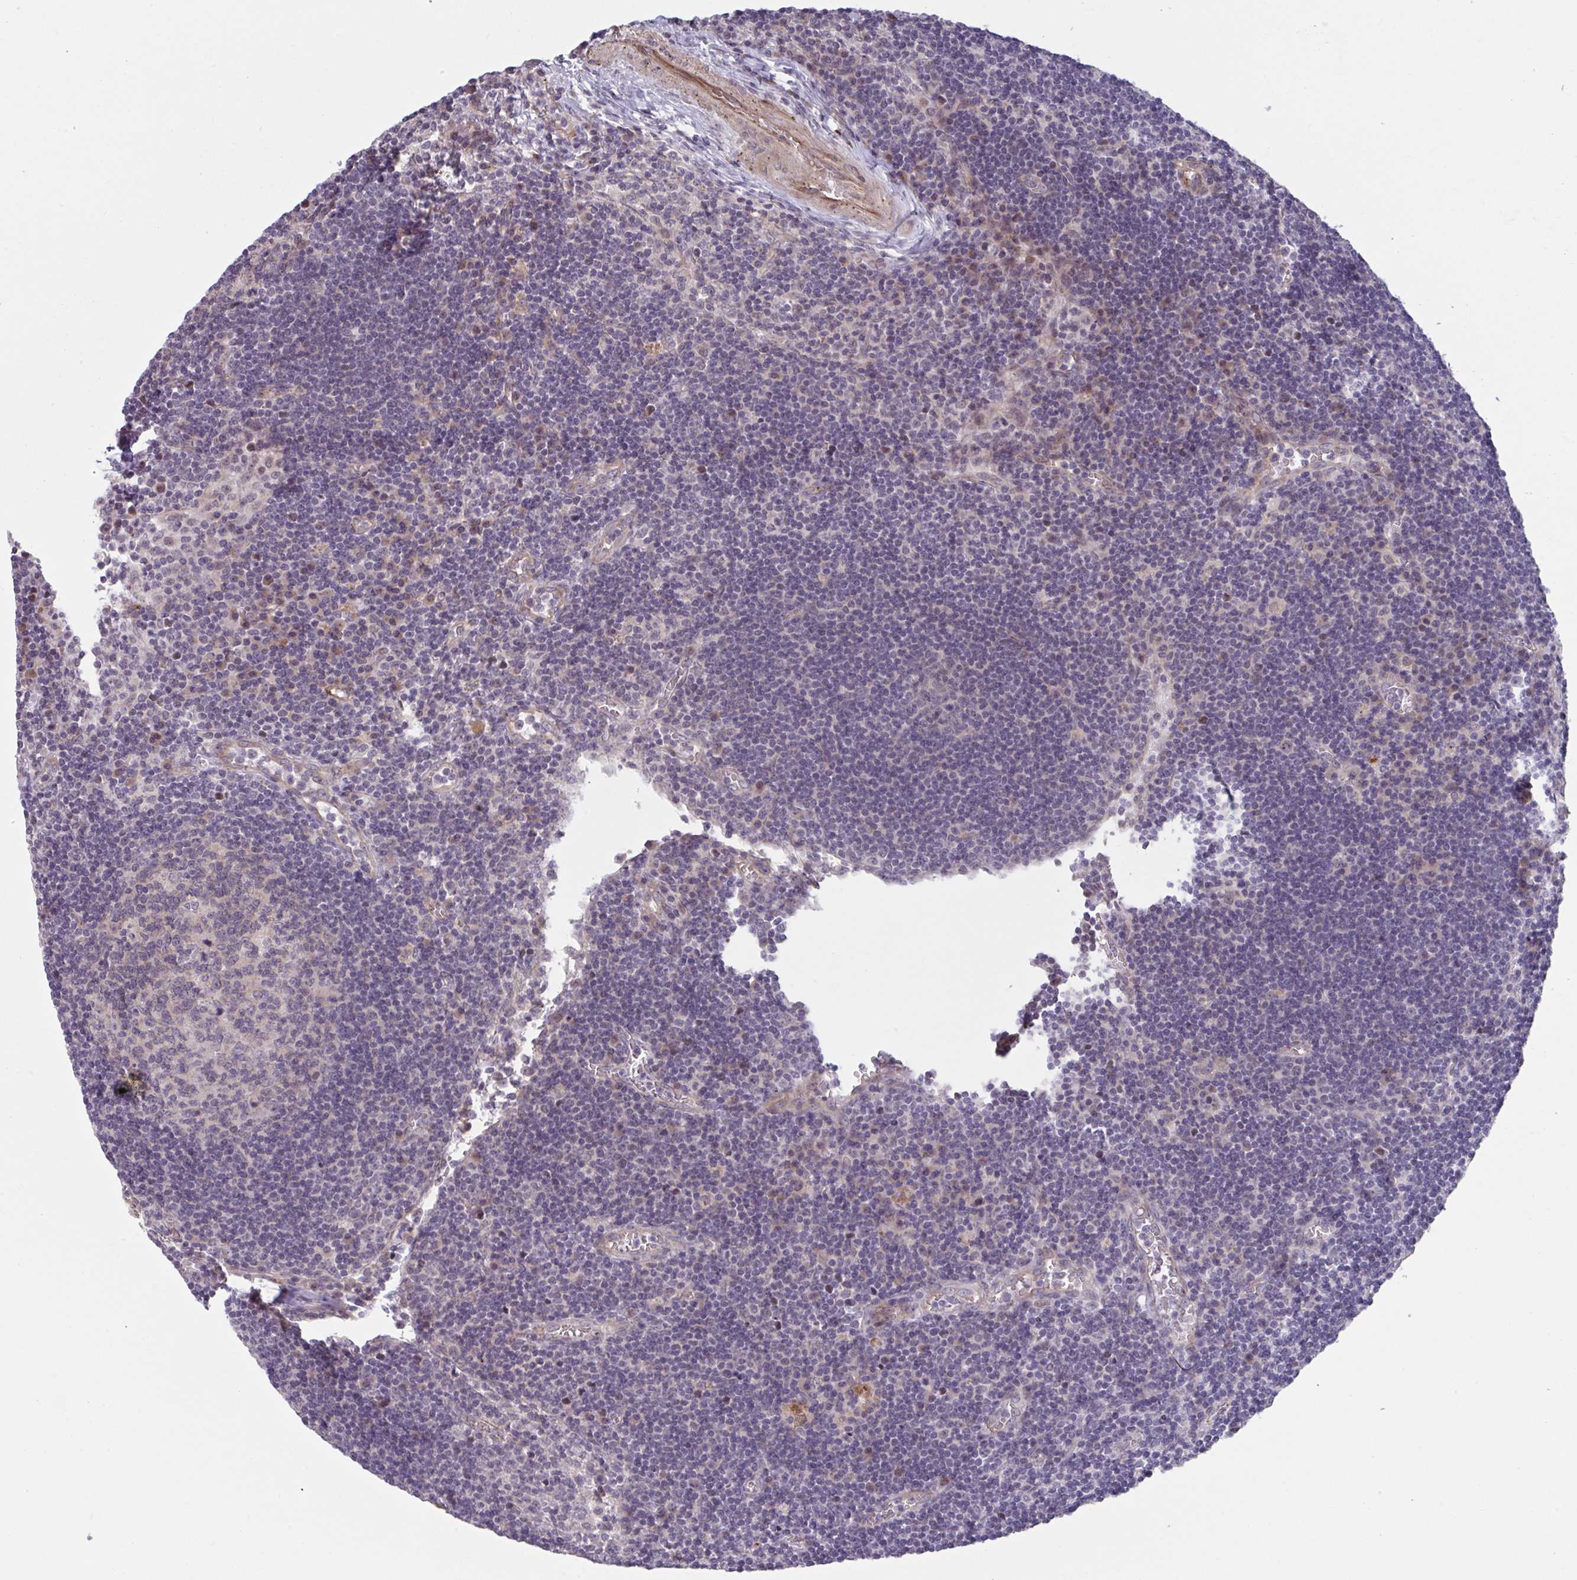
{"staining": {"intensity": "weak", "quantity": "25%-75%", "location": "cytoplasmic/membranous"}, "tissue": "lymph node", "cell_type": "Germinal center cells", "image_type": "normal", "snomed": [{"axis": "morphology", "description": "Normal tissue, NOS"}, {"axis": "topography", "description": "Lymph node"}], "caption": "Protein expression analysis of unremarkable lymph node exhibits weak cytoplasmic/membranous positivity in about 25%-75% of germinal center cells. The protein is stained brown, and the nuclei are stained in blue (DAB (3,3'-diaminobenzidine) IHC with brightfield microscopy, high magnification).", "gene": "TNFSF10", "patient": {"sex": "male", "age": 67}}